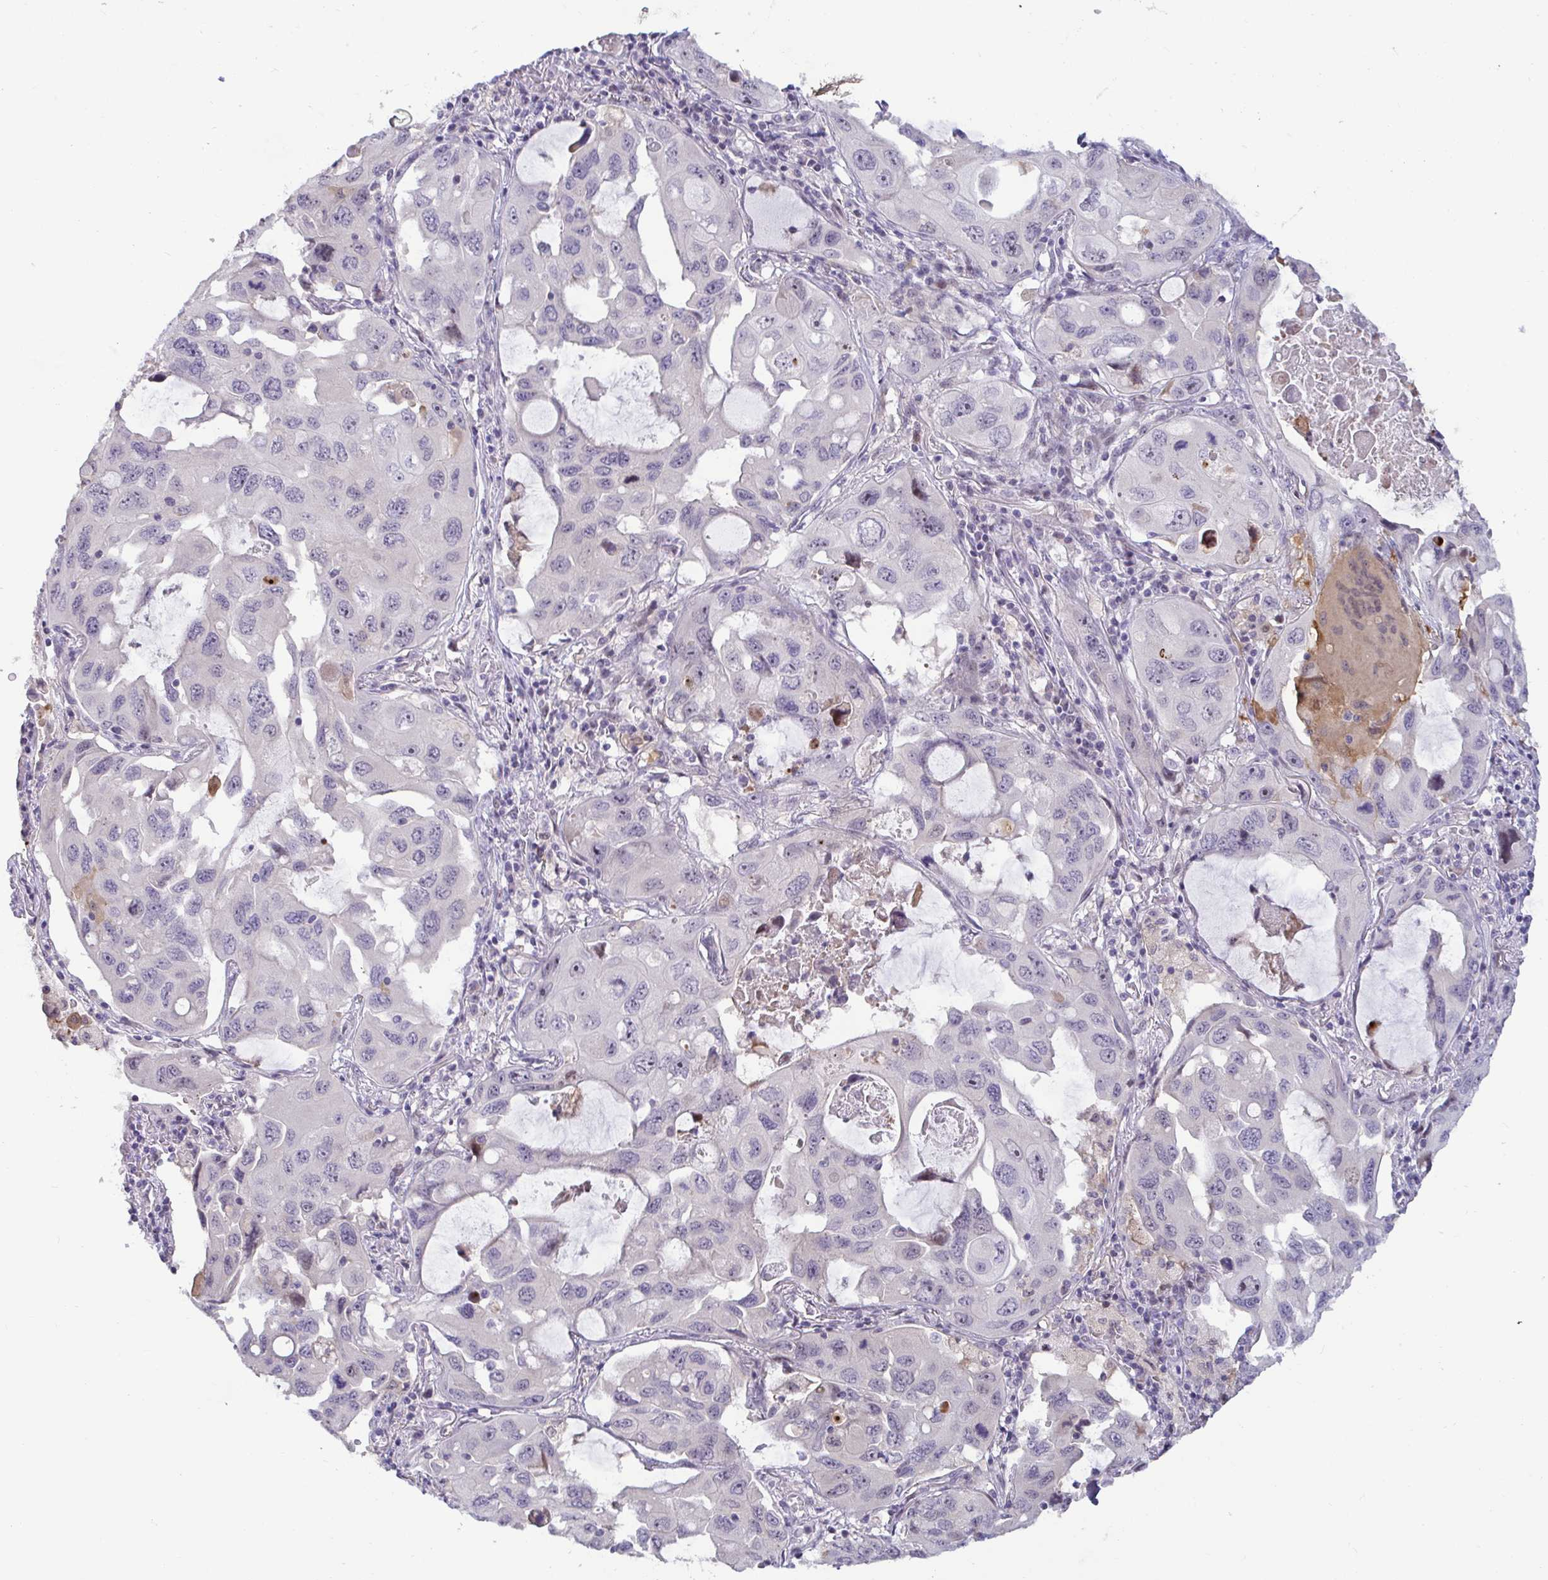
{"staining": {"intensity": "negative", "quantity": "none", "location": "none"}, "tissue": "lung cancer", "cell_type": "Tumor cells", "image_type": "cancer", "snomed": [{"axis": "morphology", "description": "Squamous cell carcinoma, NOS"}, {"axis": "topography", "description": "Lung"}], "caption": "The photomicrograph demonstrates no staining of tumor cells in squamous cell carcinoma (lung). (Stains: DAB immunohistochemistry with hematoxylin counter stain, Microscopy: brightfield microscopy at high magnification).", "gene": "GSTM1", "patient": {"sex": "female", "age": 73}}